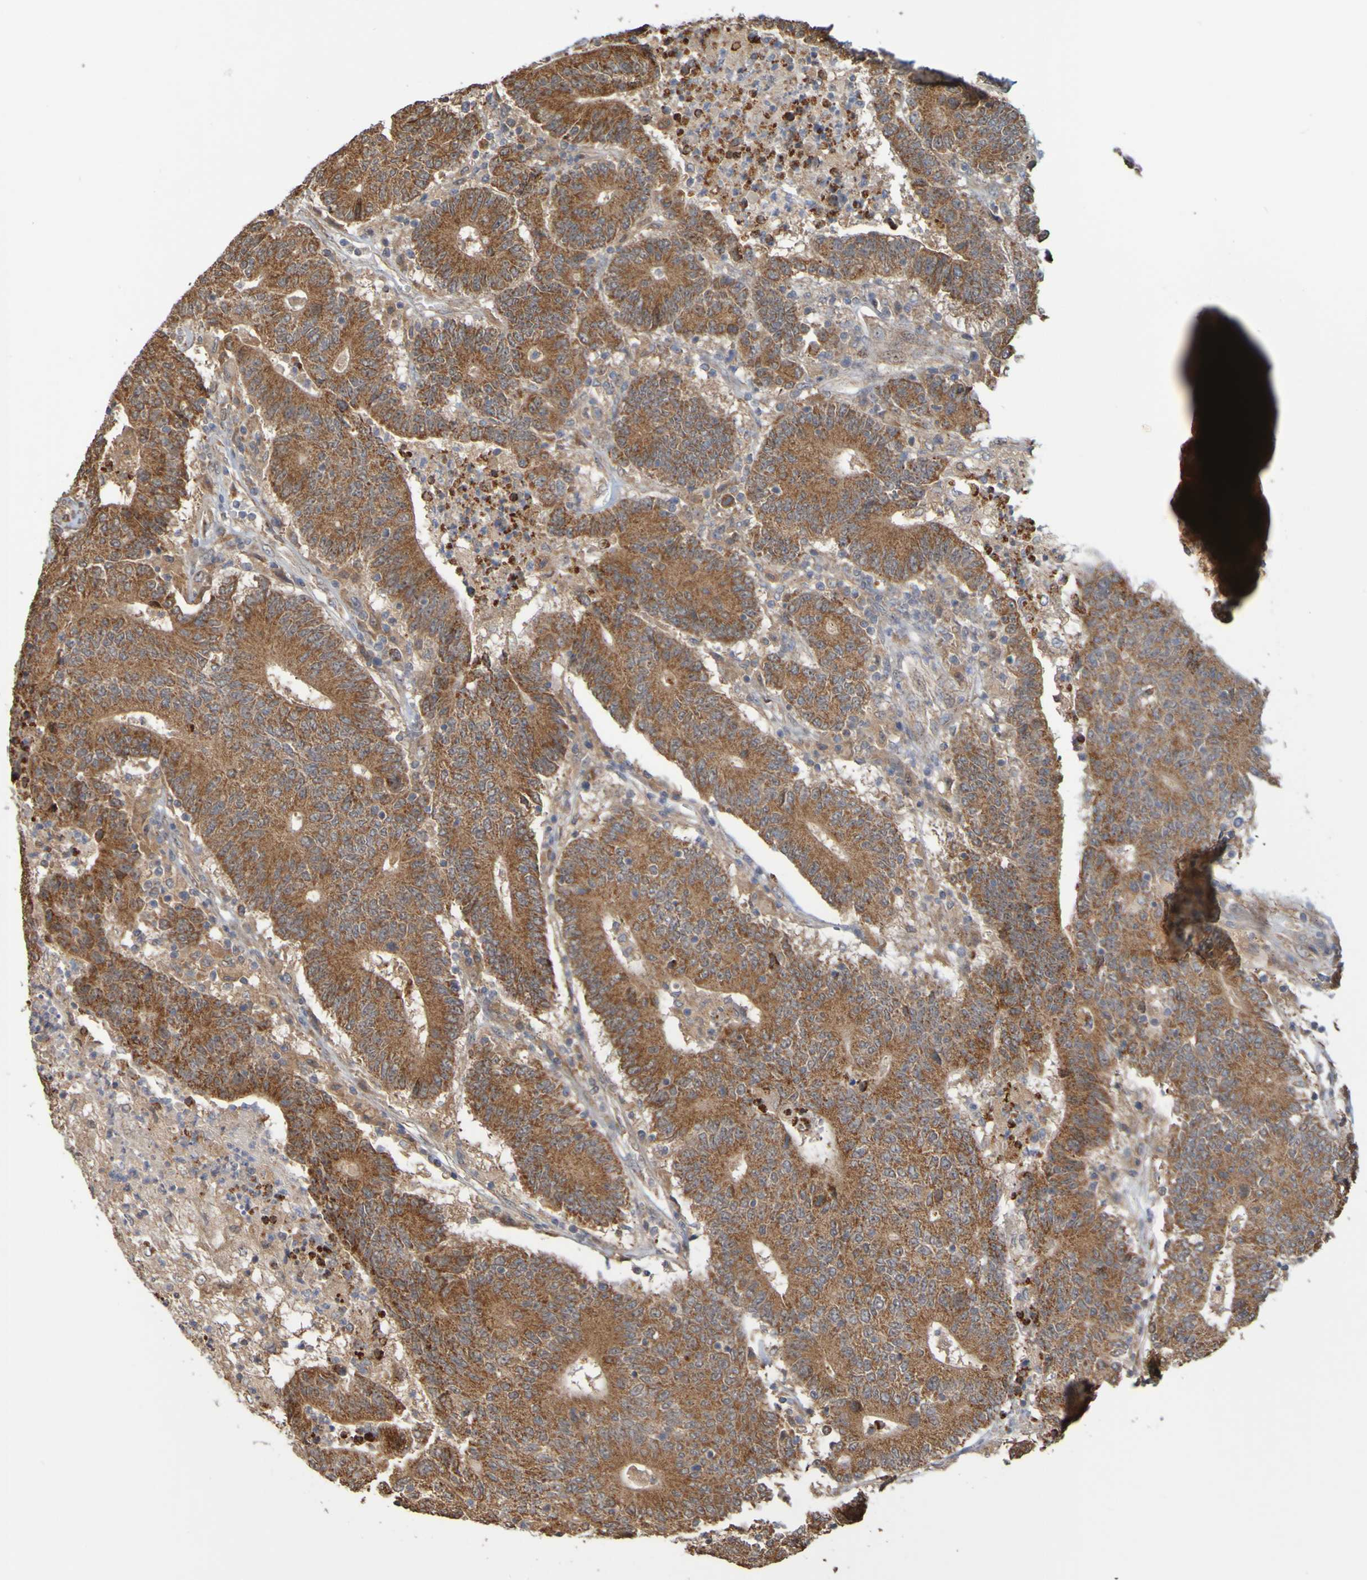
{"staining": {"intensity": "strong", "quantity": ">75%", "location": "cytoplasmic/membranous"}, "tissue": "colorectal cancer", "cell_type": "Tumor cells", "image_type": "cancer", "snomed": [{"axis": "morphology", "description": "Normal tissue, NOS"}, {"axis": "morphology", "description": "Adenocarcinoma, NOS"}, {"axis": "topography", "description": "Colon"}], "caption": "This histopathology image reveals immunohistochemistry staining of colorectal cancer, with high strong cytoplasmic/membranous positivity in approximately >75% of tumor cells.", "gene": "TMBIM1", "patient": {"sex": "female", "age": 75}}